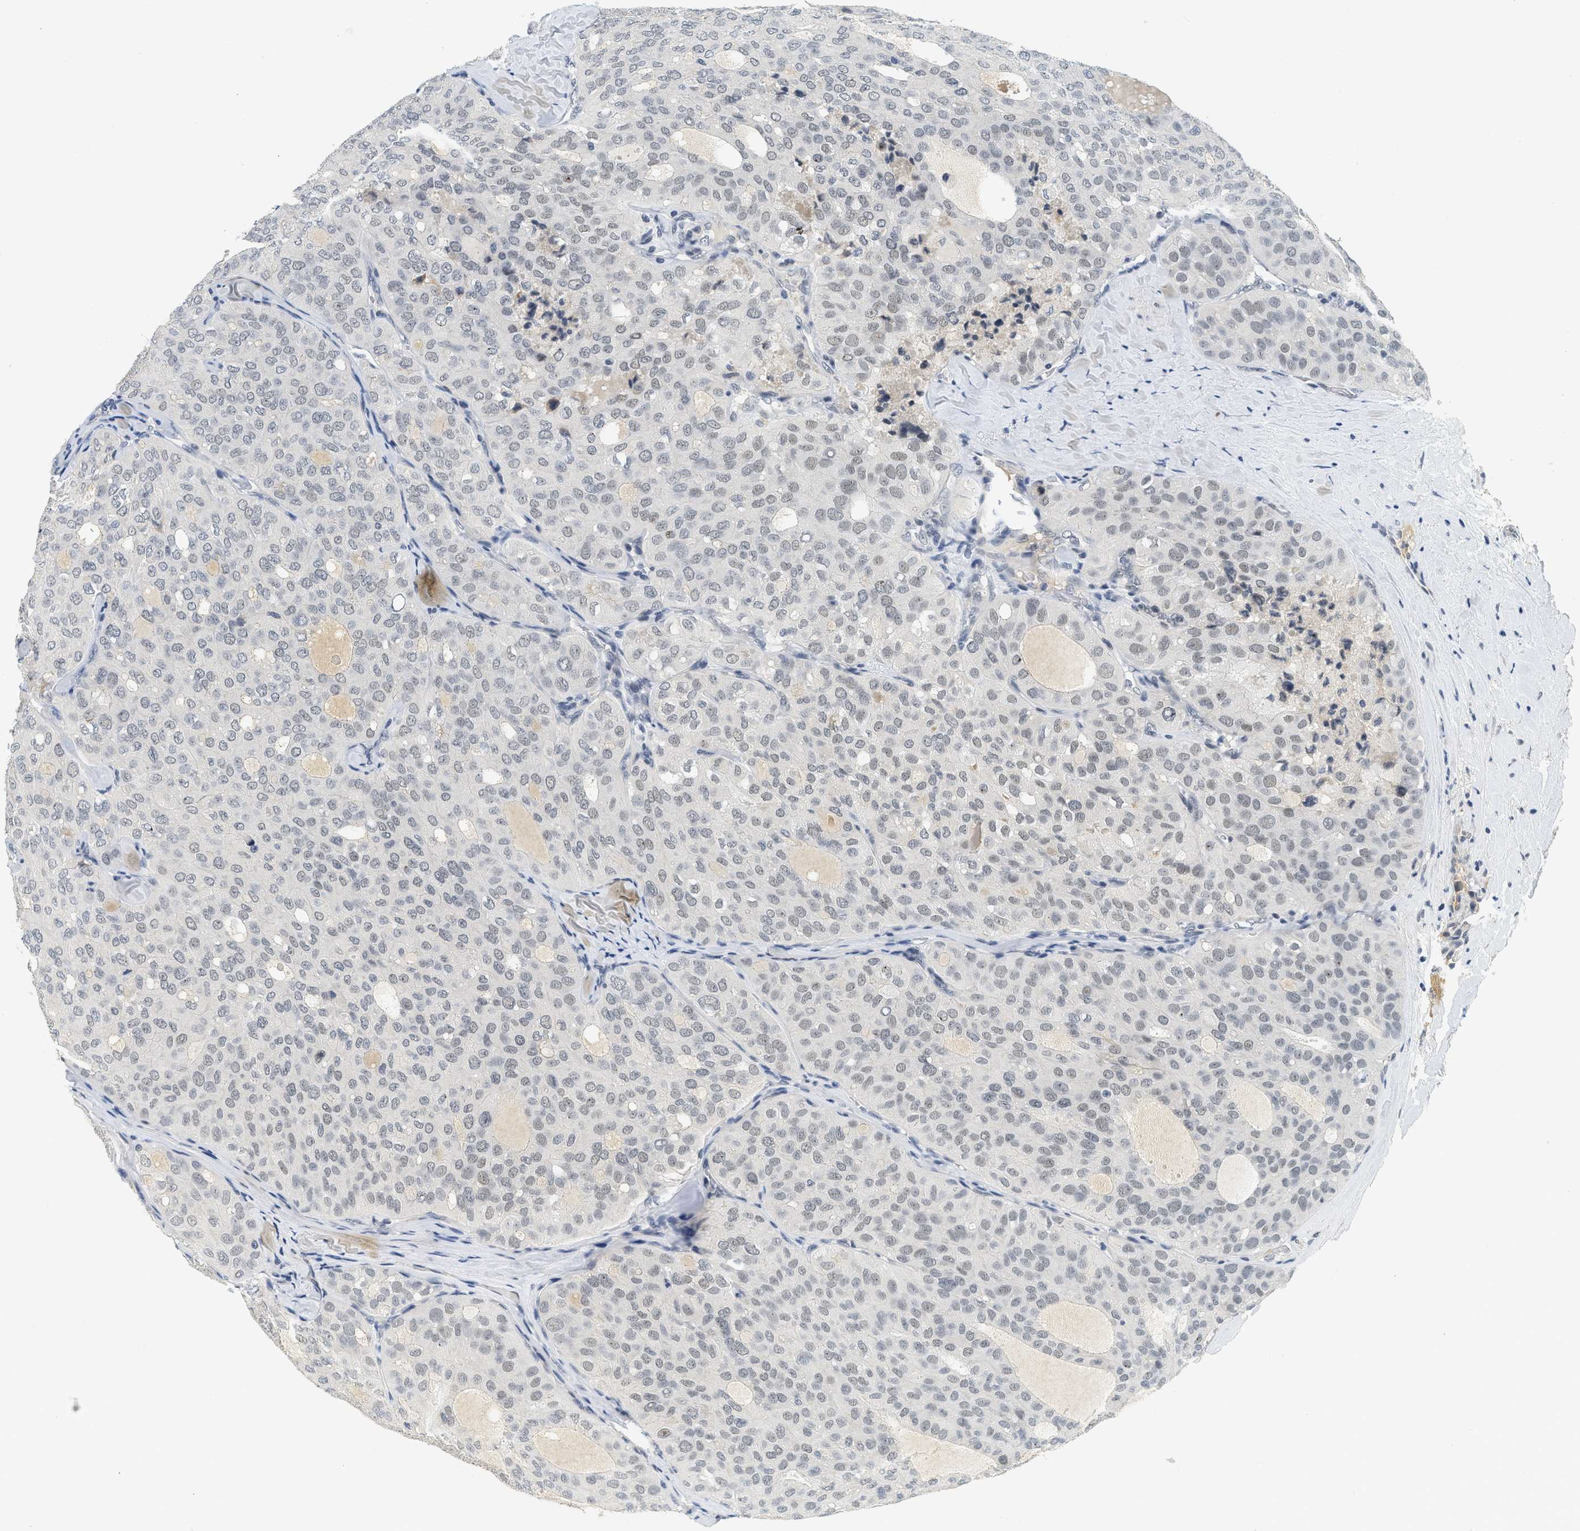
{"staining": {"intensity": "weak", "quantity": "<25%", "location": "nuclear"}, "tissue": "thyroid cancer", "cell_type": "Tumor cells", "image_type": "cancer", "snomed": [{"axis": "morphology", "description": "Follicular adenoma carcinoma, NOS"}, {"axis": "topography", "description": "Thyroid gland"}], "caption": "Tumor cells are negative for brown protein staining in follicular adenoma carcinoma (thyroid).", "gene": "MZF1", "patient": {"sex": "male", "age": 75}}